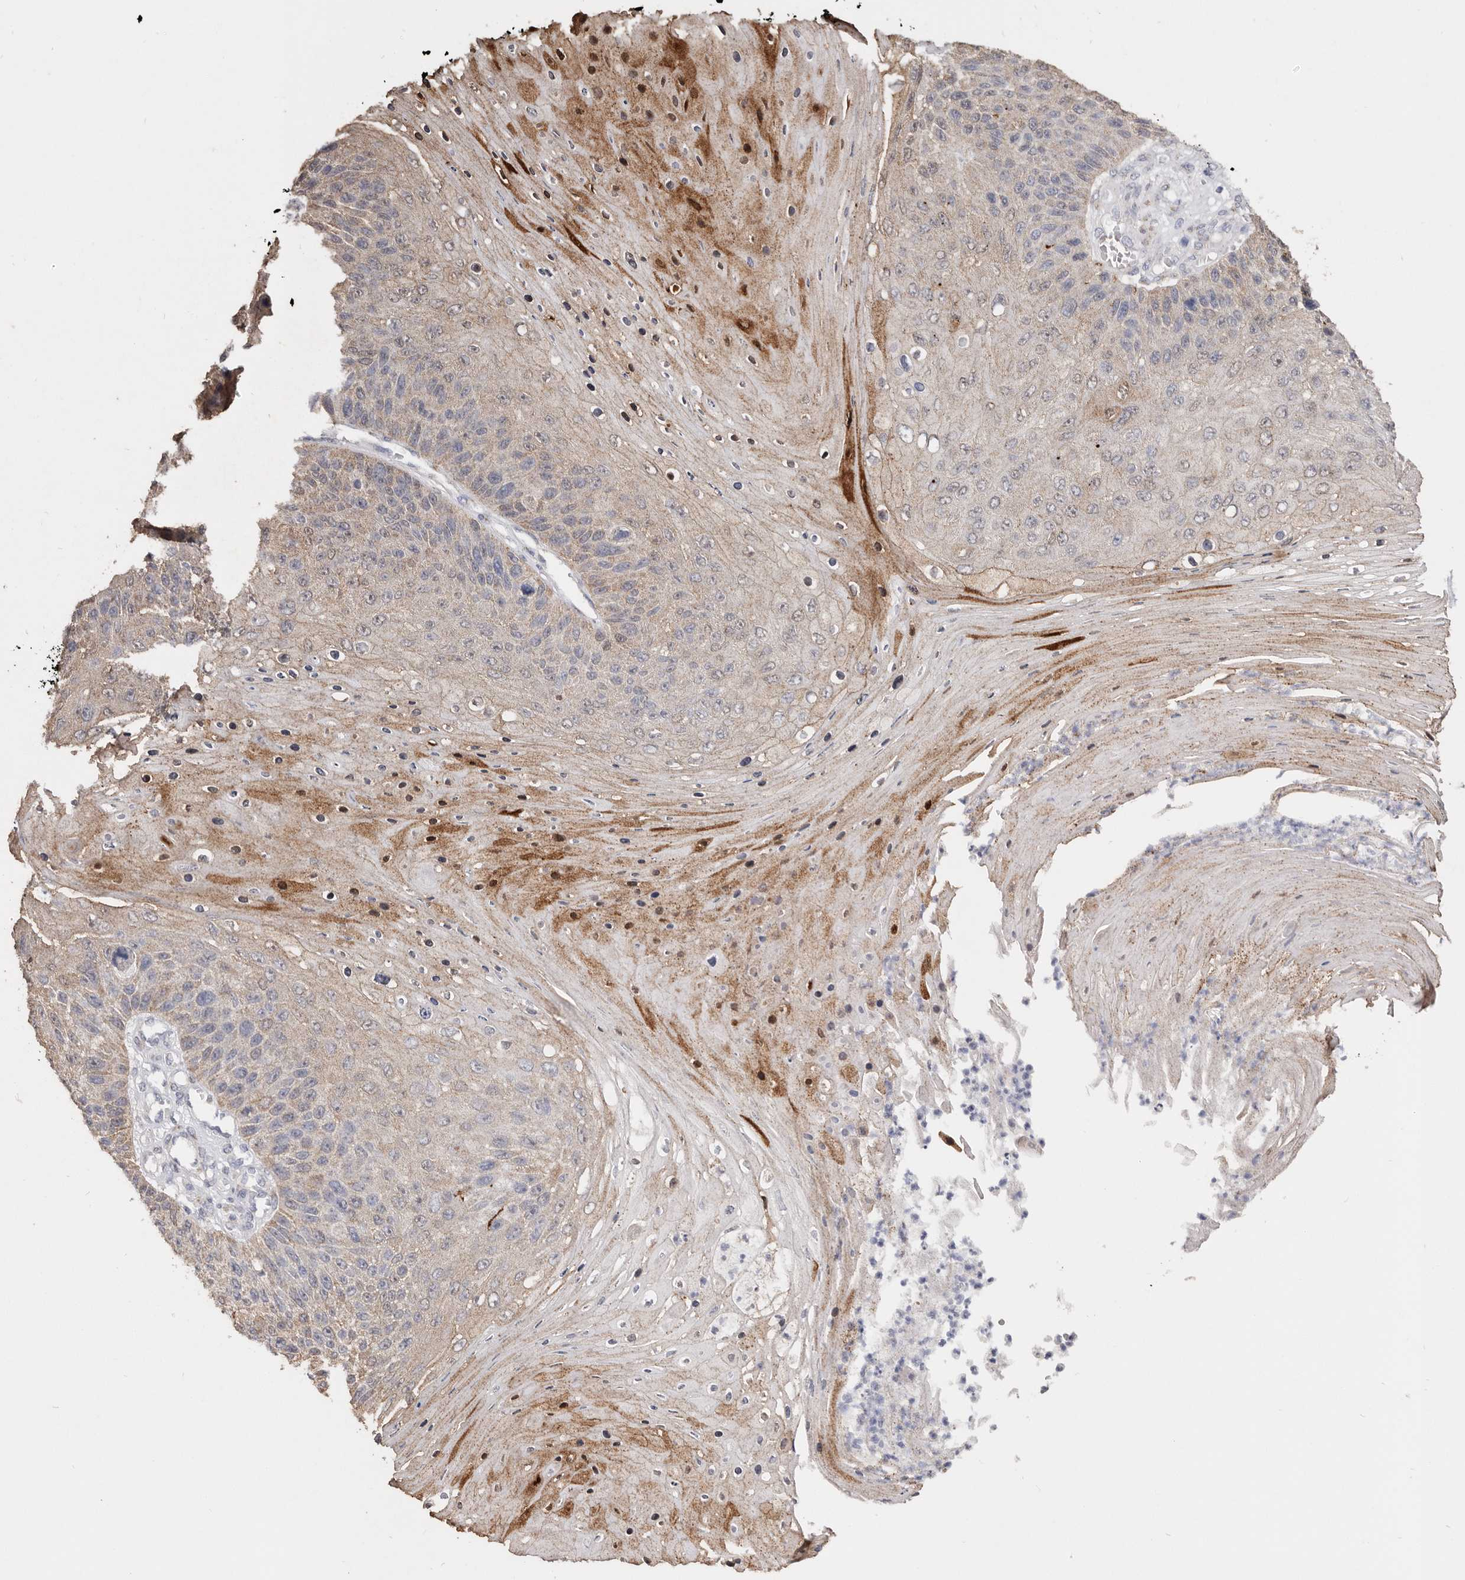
{"staining": {"intensity": "moderate", "quantity": "<25%", "location": "cytoplasmic/membranous,nuclear"}, "tissue": "skin cancer", "cell_type": "Tumor cells", "image_type": "cancer", "snomed": [{"axis": "morphology", "description": "Squamous cell carcinoma, NOS"}, {"axis": "topography", "description": "Skin"}], "caption": "Brown immunohistochemical staining in skin cancer displays moderate cytoplasmic/membranous and nuclear positivity in about <25% of tumor cells.", "gene": "LGALS7B", "patient": {"sex": "female", "age": 88}}